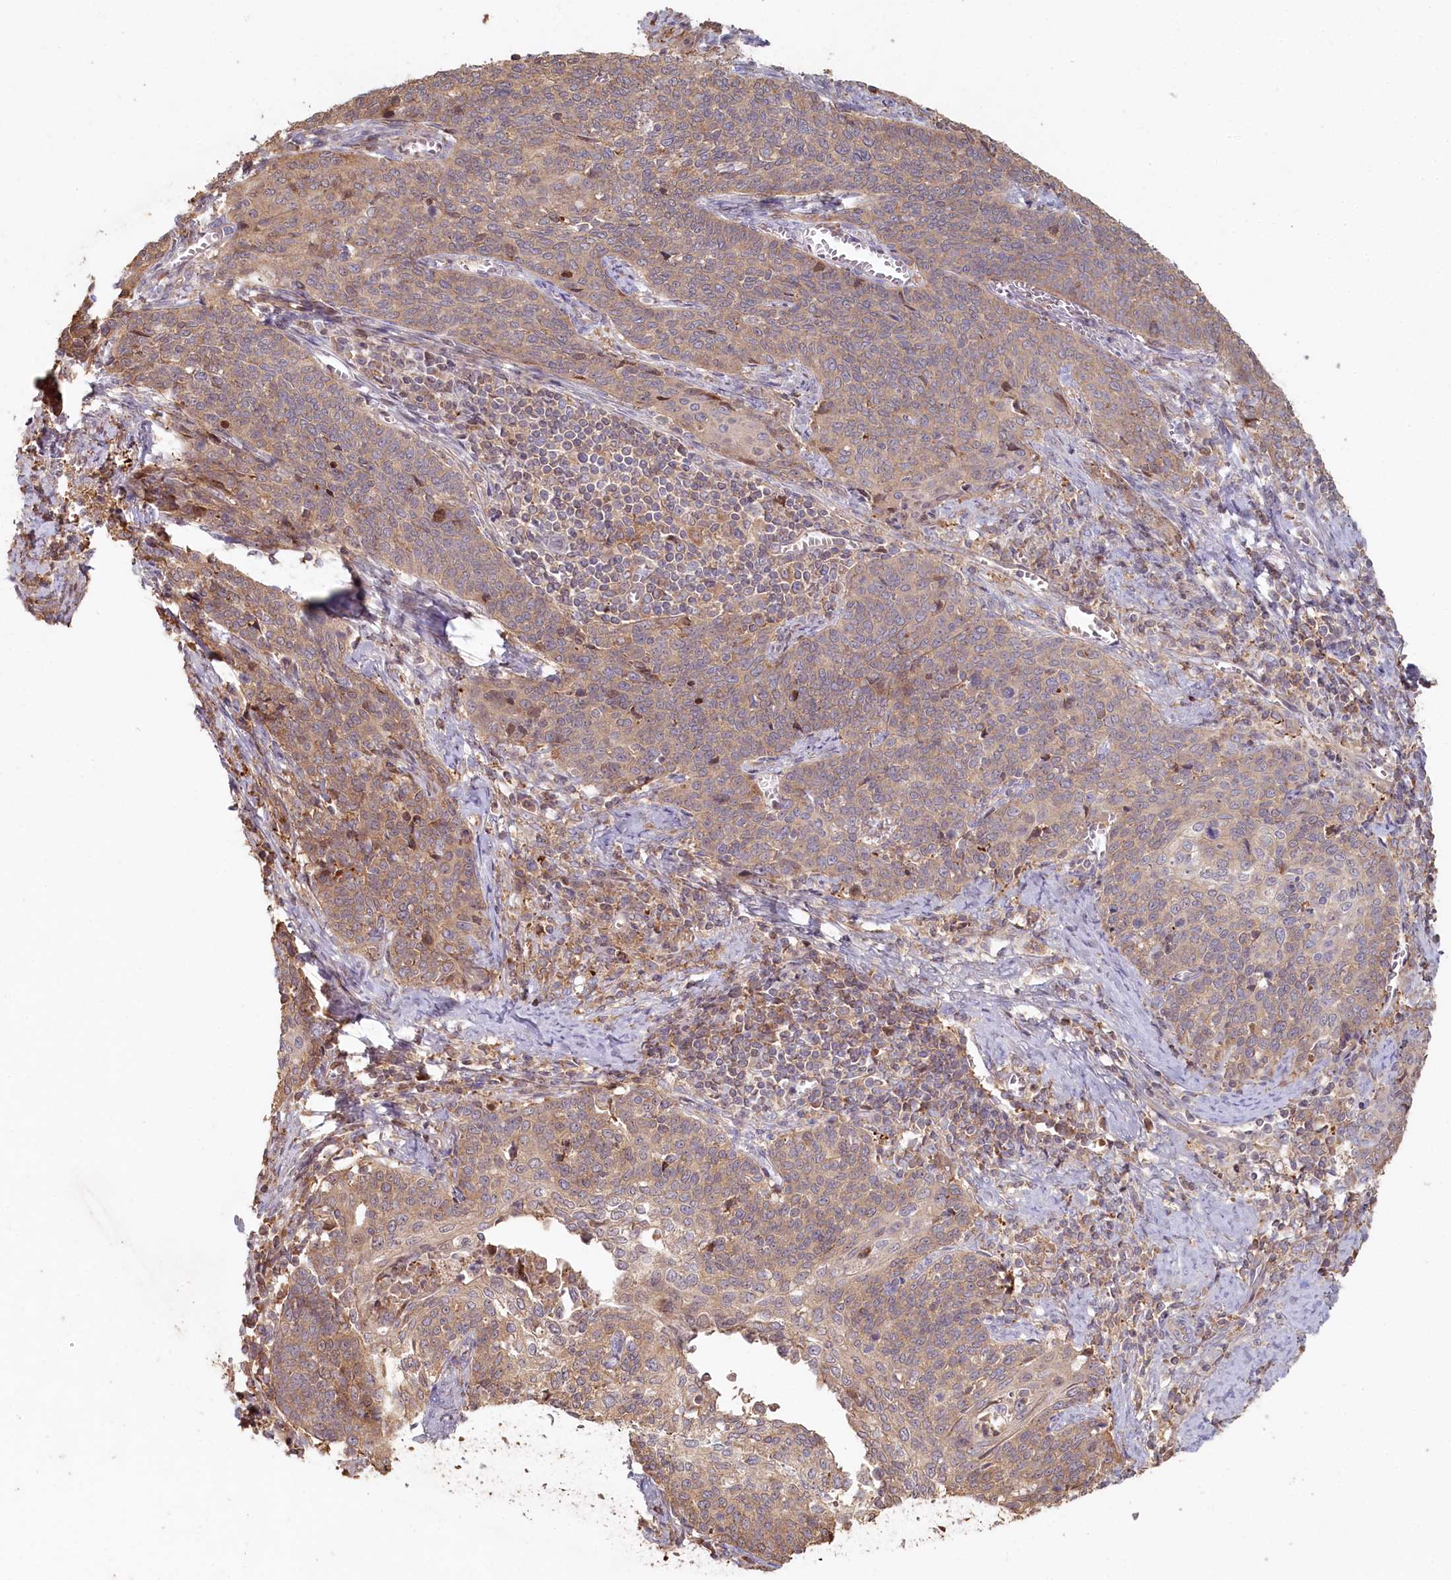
{"staining": {"intensity": "weak", "quantity": "25%-75%", "location": "cytoplasmic/membranous"}, "tissue": "cervical cancer", "cell_type": "Tumor cells", "image_type": "cancer", "snomed": [{"axis": "morphology", "description": "Squamous cell carcinoma, NOS"}, {"axis": "topography", "description": "Cervix"}], "caption": "This is an image of immunohistochemistry (IHC) staining of cervical cancer (squamous cell carcinoma), which shows weak expression in the cytoplasmic/membranous of tumor cells.", "gene": "HAL", "patient": {"sex": "female", "age": 39}}